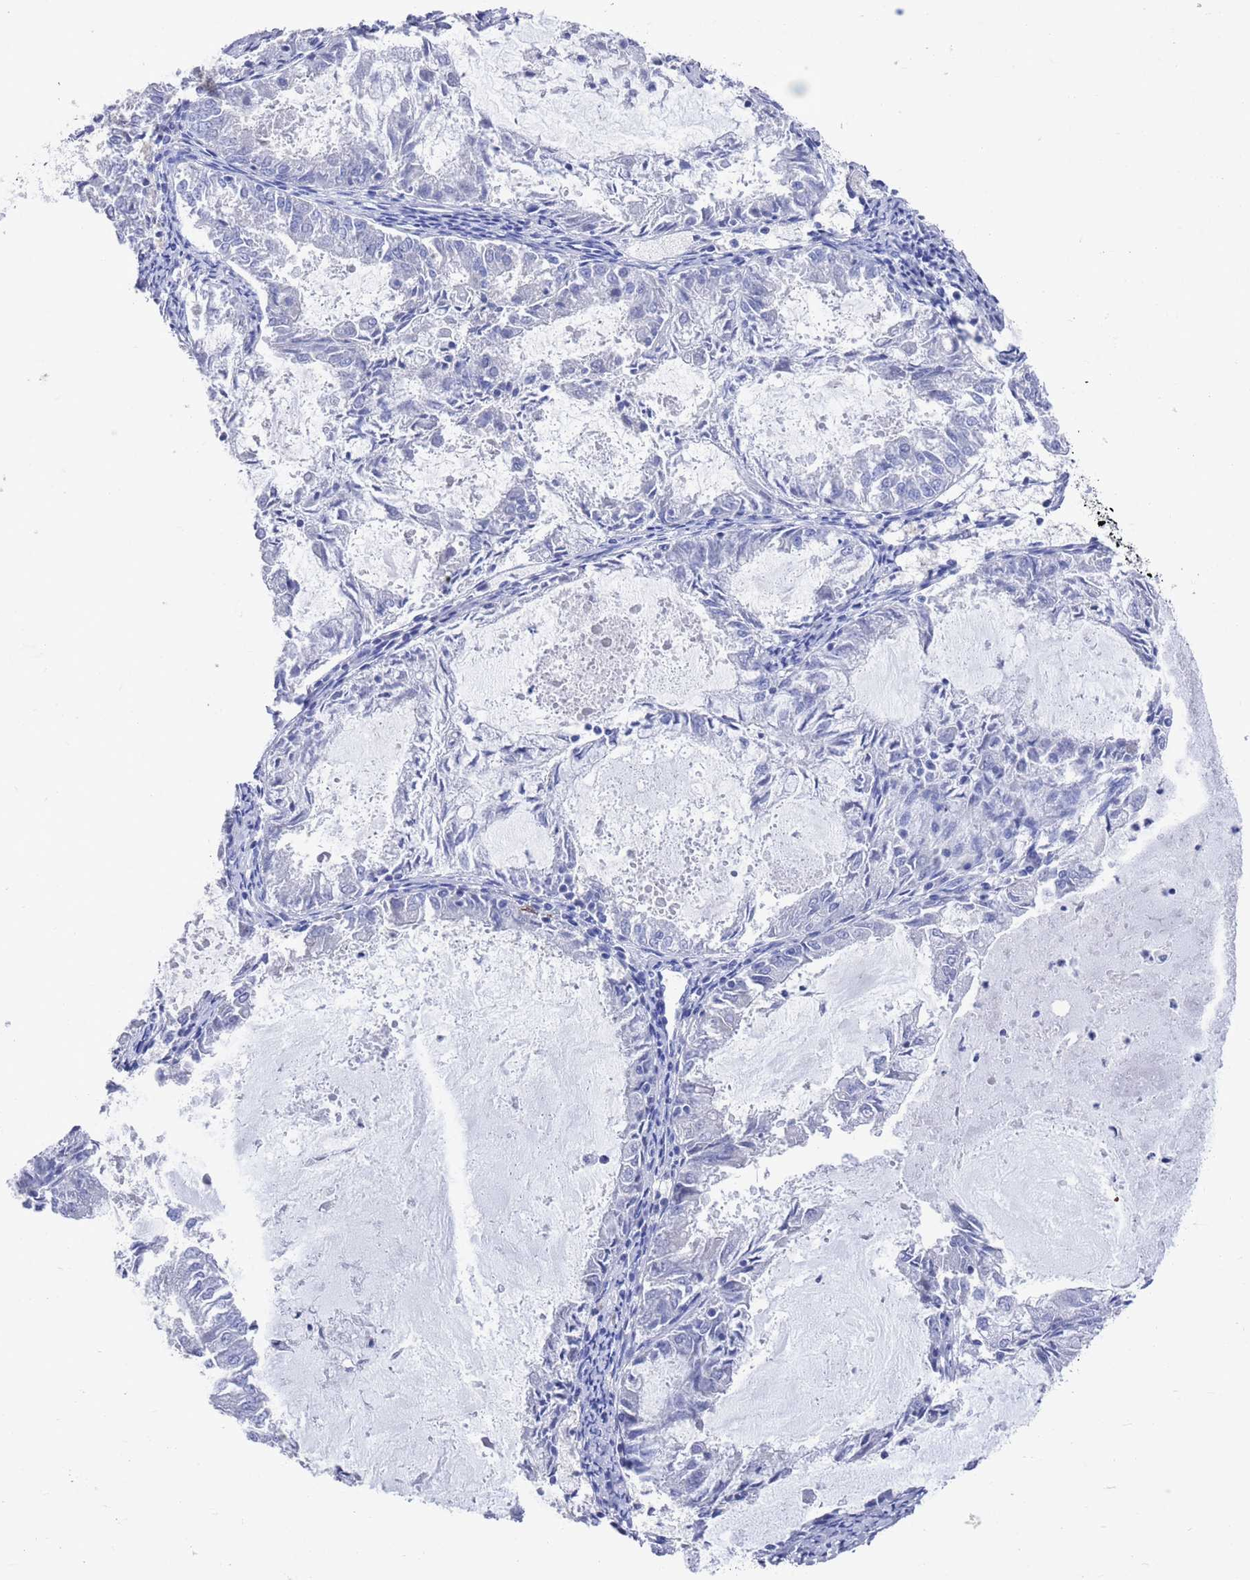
{"staining": {"intensity": "negative", "quantity": "none", "location": "none"}, "tissue": "endometrial cancer", "cell_type": "Tumor cells", "image_type": "cancer", "snomed": [{"axis": "morphology", "description": "Adenocarcinoma, NOS"}, {"axis": "topography", "description": "Endometrium"}], "caption": "A histopathology image of human endometrial cancer is negative for staining in tumor cells.", "gene": "MTMR2", "patient": {"sex": "female", "age": 57}}